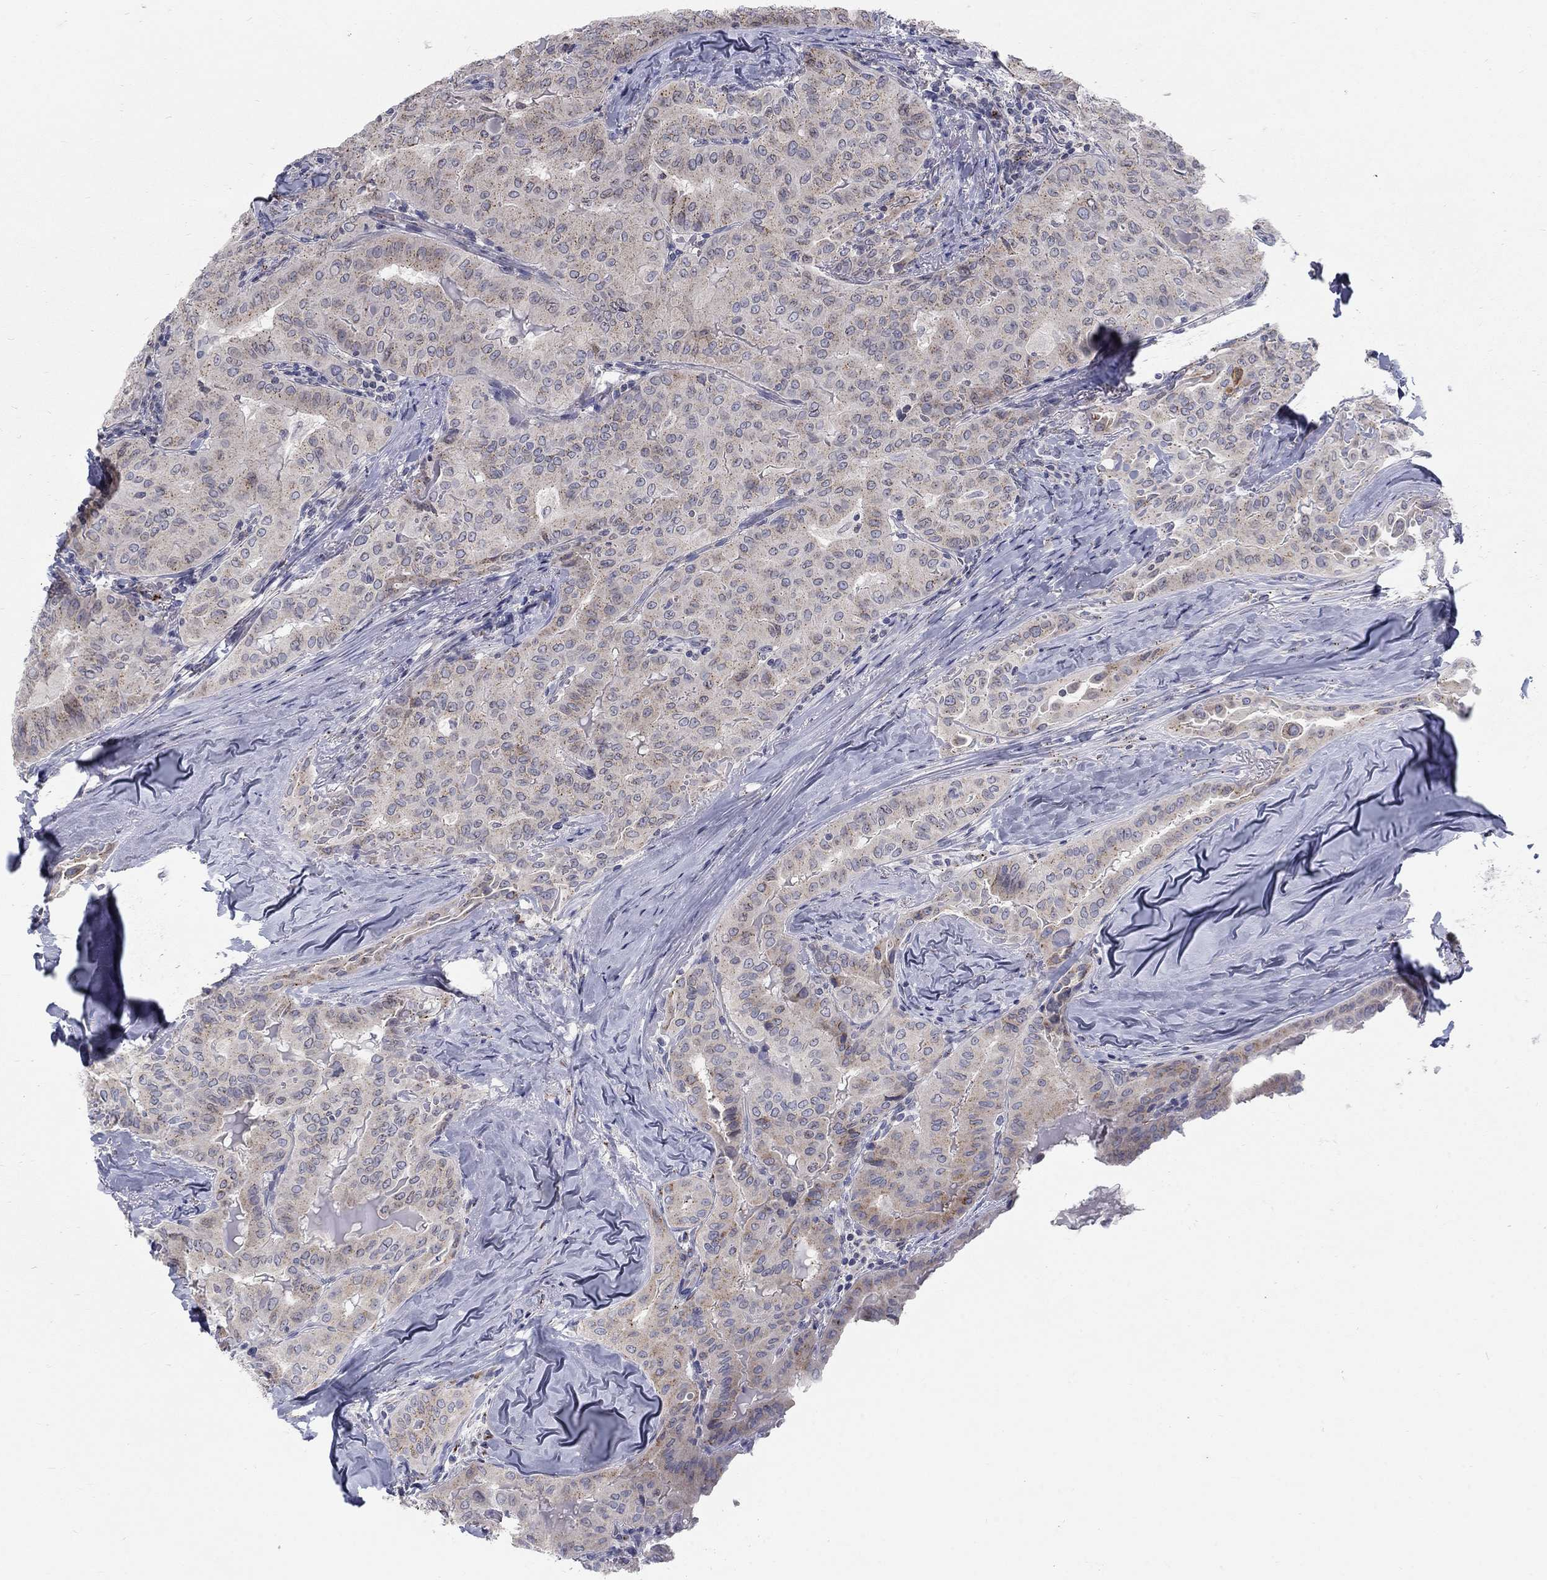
{"staining": {"intensity": "moderate", "quantity": "<25%", "location": "cytoplasmic/membranous"}, "tissue": "thyroid cancer", "cell_type": "Tumor cells", "image_type": "cancer", "snomed": [{"axis": "morphology", "description": "Papillary adenocarcinoma, NOS"}, {"axis": "topography", "description": "Thyroid gland"}], "caption": "Immunohistochemistry of thyroid cancer (papillary adenocarcinoma) reveals low levels of moderate cytoplasmic/membranous expression in about <25% of tumor cells.", "gene": "PANK3", "patient": {"sex": "female", "age": 68}}